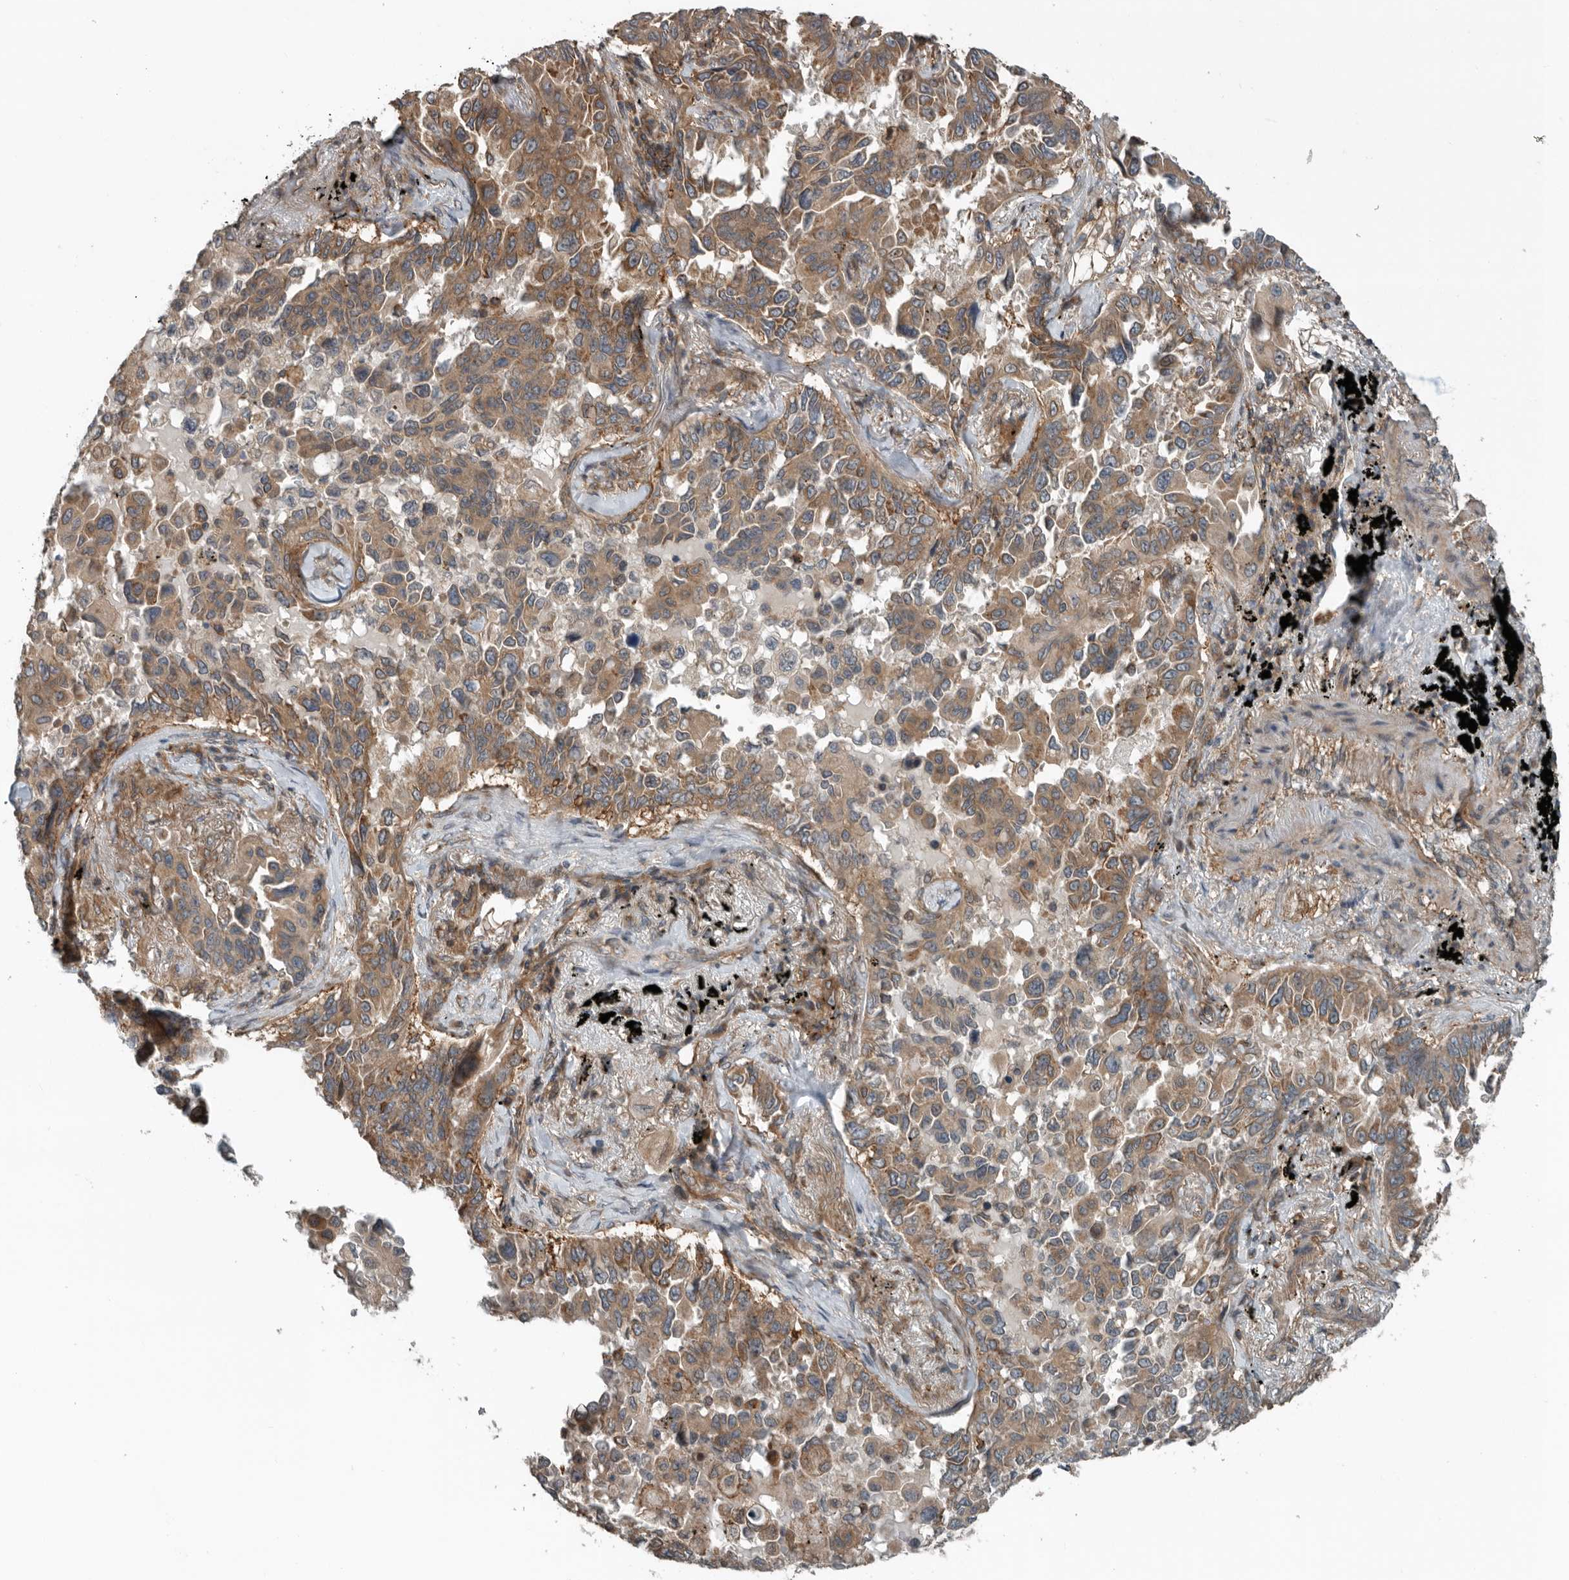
{"staining": {"intensity": "moderate", "quantity": ">75%", "location": "cytoplasmic/membranous"}, "tissue": "lung cancer", "cell_type": "Tumor cells", "image_type": "cancer", "snomed": [{"axis": "morphology", "description": "Adenocarcinoma, NOS"}, {"axis": "topography", "description": "Lung"}], "caption": "Brown immunohistochemical staining in human lung cancer (adenocarcinoma) shows moderate cytoplasmic/membranous positivity in about >75% of tumor cells.", "gene": "AMFR", "patient": {"sex": "female", "age": 67}}